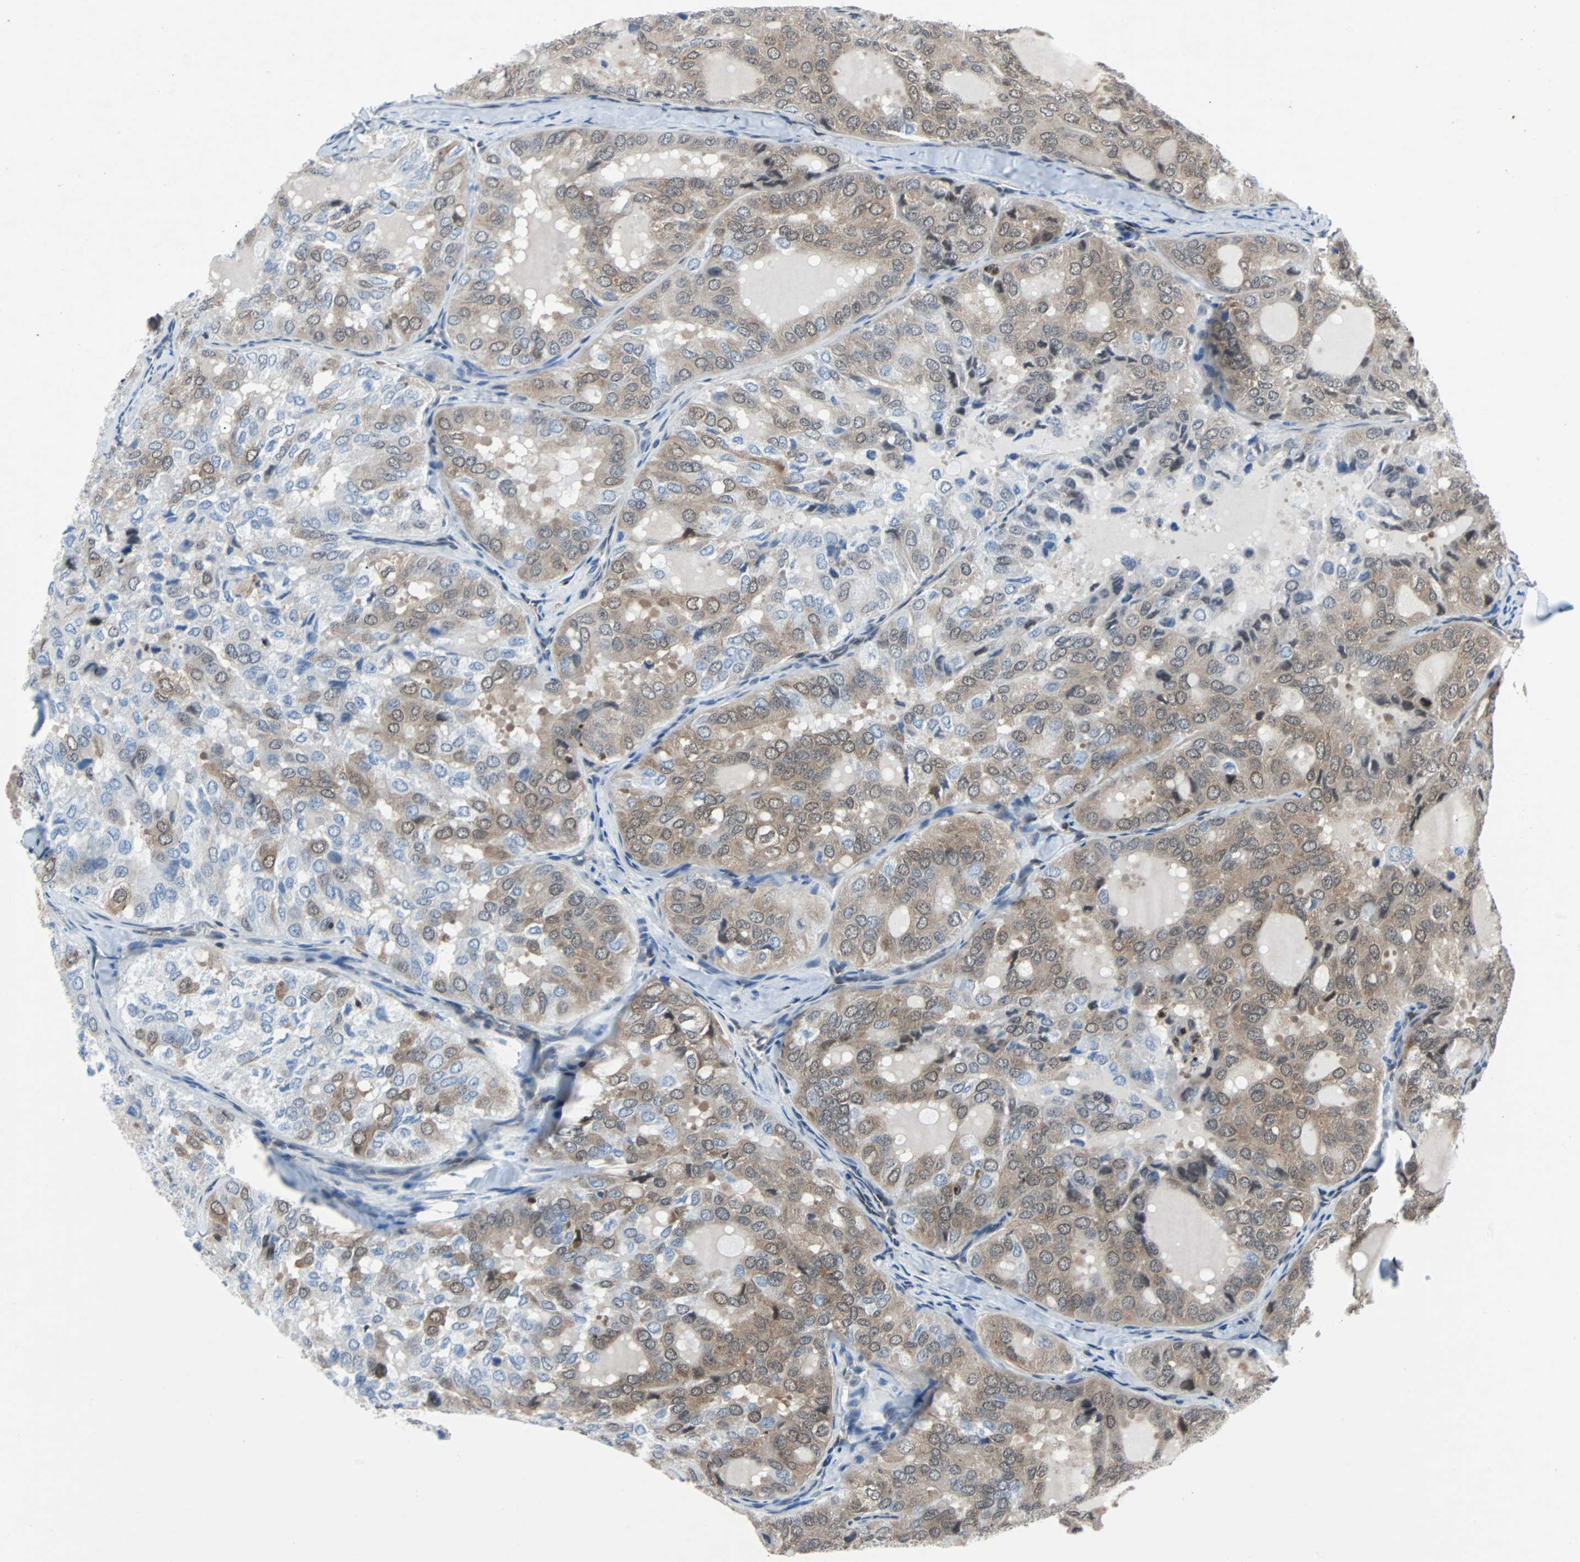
{"staining": {"intensity": "weak", "quantity": "25%-75%", "location": "cytoplasmic/membranous,nuclear"}, "tissue": "thyroid cancer", "cell_type": "Tumor cells", "image_type": "cancer", "snomed": [{"axis": "morphology", "description": "Follicular adenoma carcinoma, NOS"}, {"axis": "topography", "description": "Thyroid gland"}], "caption": "Immunohistochemistry (IHC) of thyroid cancer shows low levels of weak cytoplasmic/membranous and nuclear staining in about 25%-75% of tumor cells. (Brightfield microscopy of DAB IHC at high magnification).", "gene": "MAP2K6", "patient": {"sex": "male", "age": 75}}